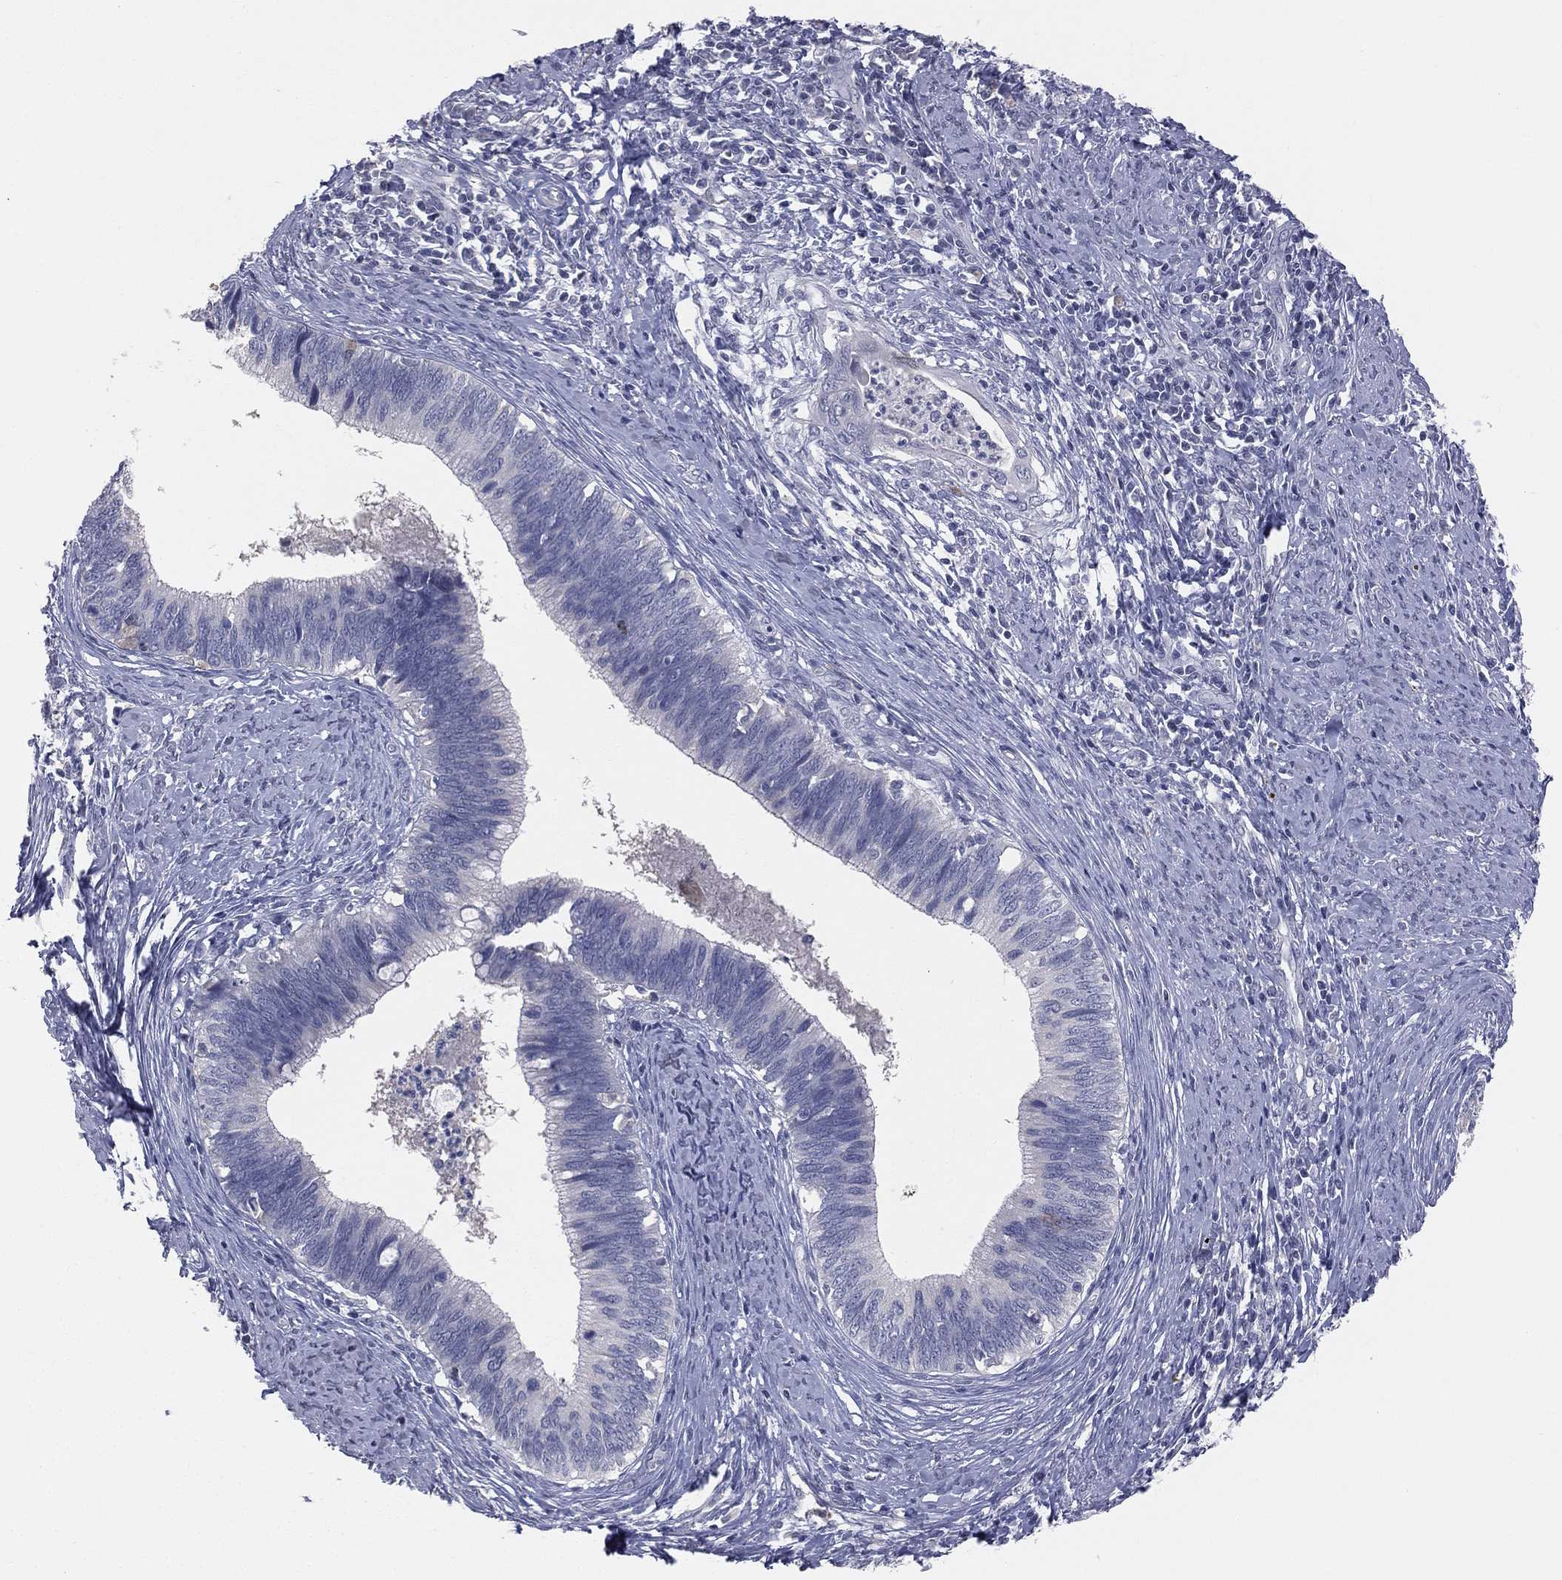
{"staining": {"intensity": "negative", "quantity": "none", "location": "none"}, "tissue": "cervical cancer", "cell_type": "Tumor cells", "image_type": "cancer", "snomed": [{"axis": "morphology", "description": "Adenocarcinoma, NOS"}, {"axis": "topography", "description": "Cervix"}], "caption": "Immunohistochemistry image of neoplastic tissue: cervical adenocarcinoma stained with DAB (3,3'-diaminobenzidine) reveals no significant protein expression in tumor cells.", "gene": "DMKN", "patient": {"sex": "female", "age": 42}}